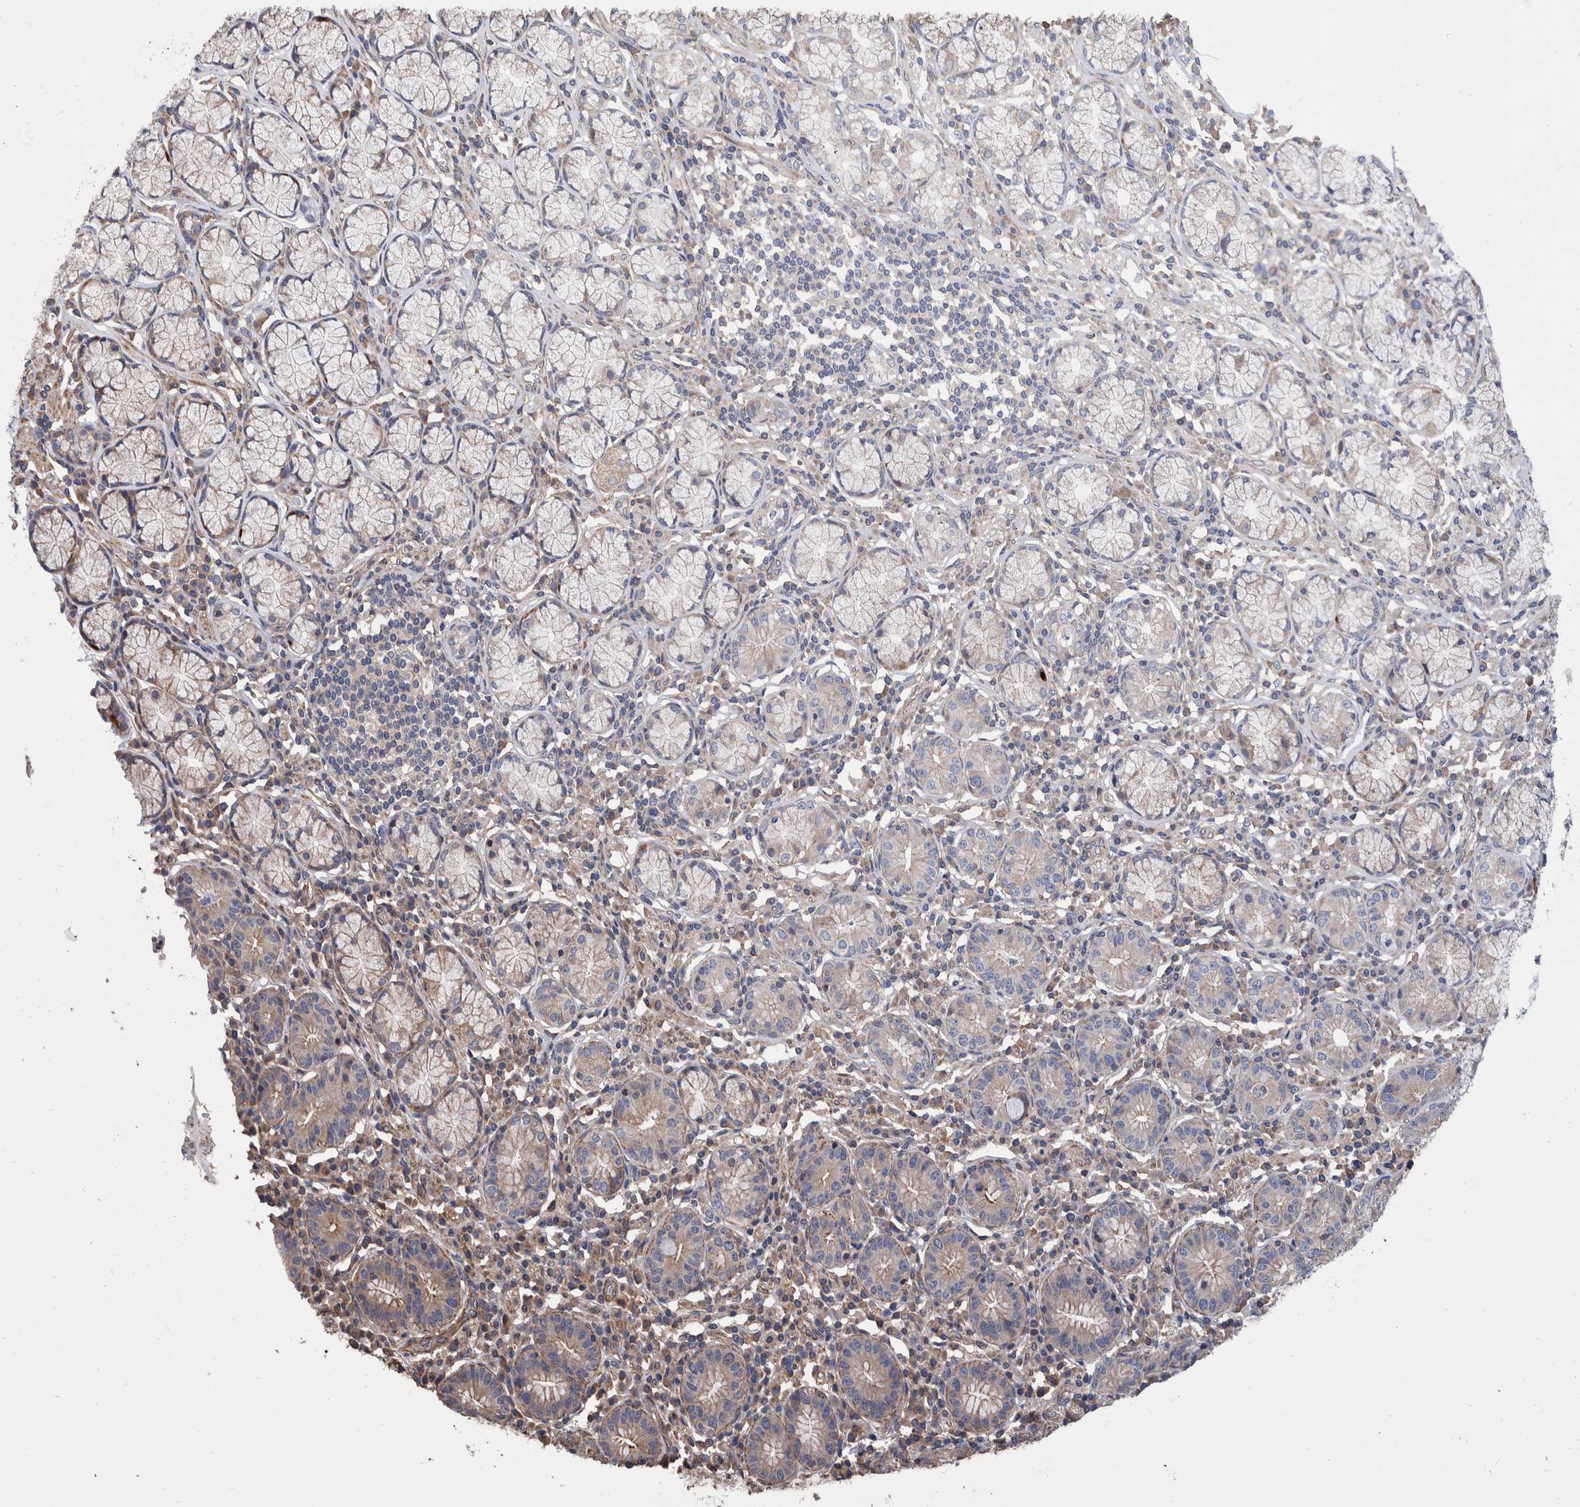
{"staining": {"intensity": "moderate", "quantity": "25%-75%", "location": "cytoplasmic/membranous"}, "tissue": "stomach", "cell_type": "Glandular cells", "image_type": "normal", "snomed": [{"axis": "morphology", "description": "Normal tissue, NOS"}, {"axis": "topography", "description": "Stomach"}], "caption": "A high-resolution photomicrograph shows immunohistochemistry staining of normal stomach, which displays moderate cytoplasmic/membranous expression in about 25%-75% of glandular cells. Using DAB (3,3'-diaminobenzidine) (brown) and hematoxylin (blue) stains, captured at high magnification using brightfield microscopy.", "gene": "SLC45A4", "patient": {"sex": "male", "age": 55}}